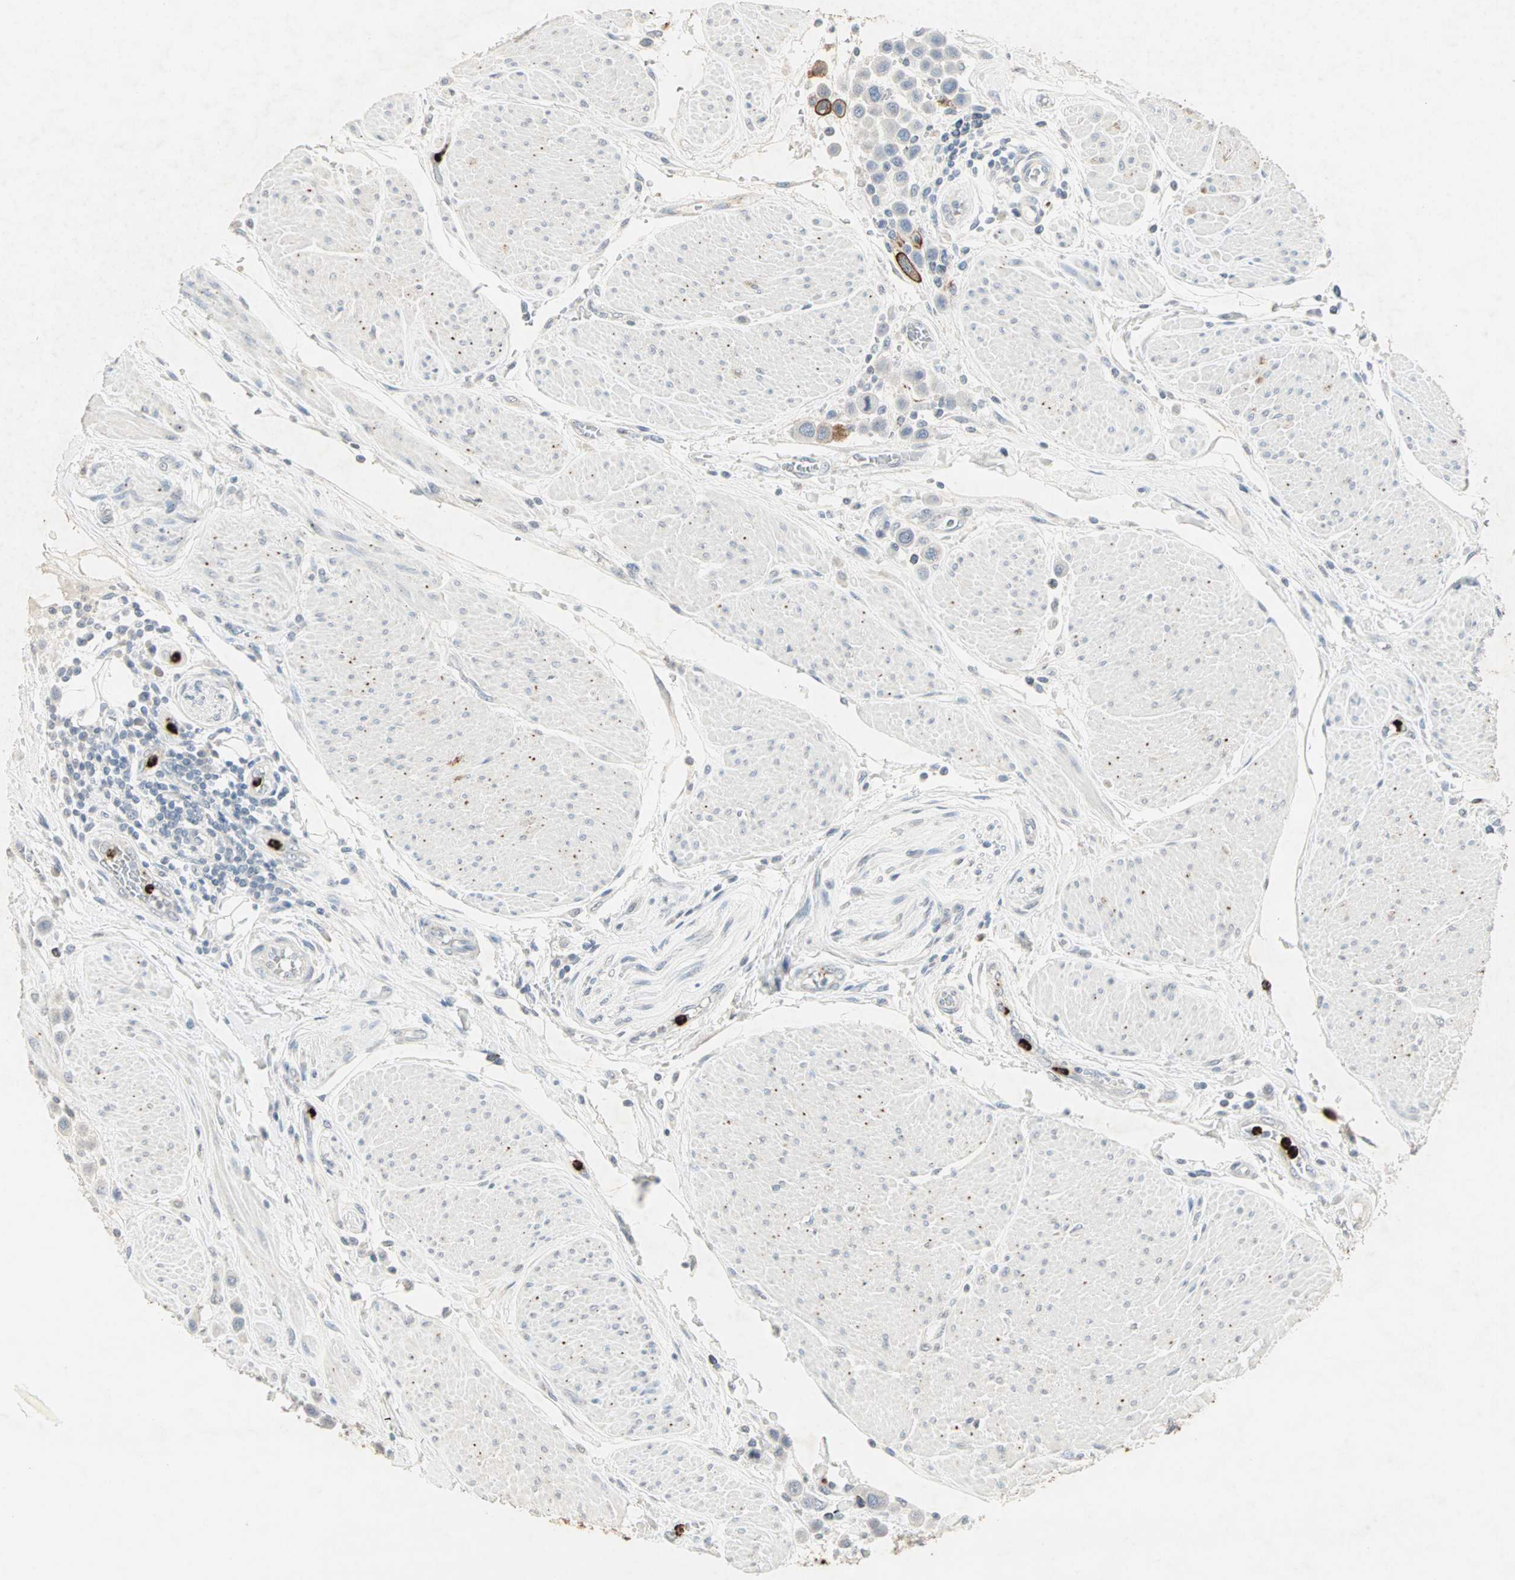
{"staining": {"intensity": "strong", "quantity": "<25%", "location": "cytoplasmic/membranous"}, "tissue": "urothelial cancer", "cell_type": "Tumor cells", "image_type": "cancer", "snomed": [{"axis": "morphology", "description": "Urothelial carcinoma, High grade"}, {"axis": "topography", "description": "Urinary bladder"}], "caption": "High-power microscopy captured an IHC image of urothelial carcinoma (high-grade), revealing strong cytoplasmic/membranous staining in approximately <25% of tumor cells.", "gene": "CEACAM6", "patient": {"sex": "male", "age": 50}}